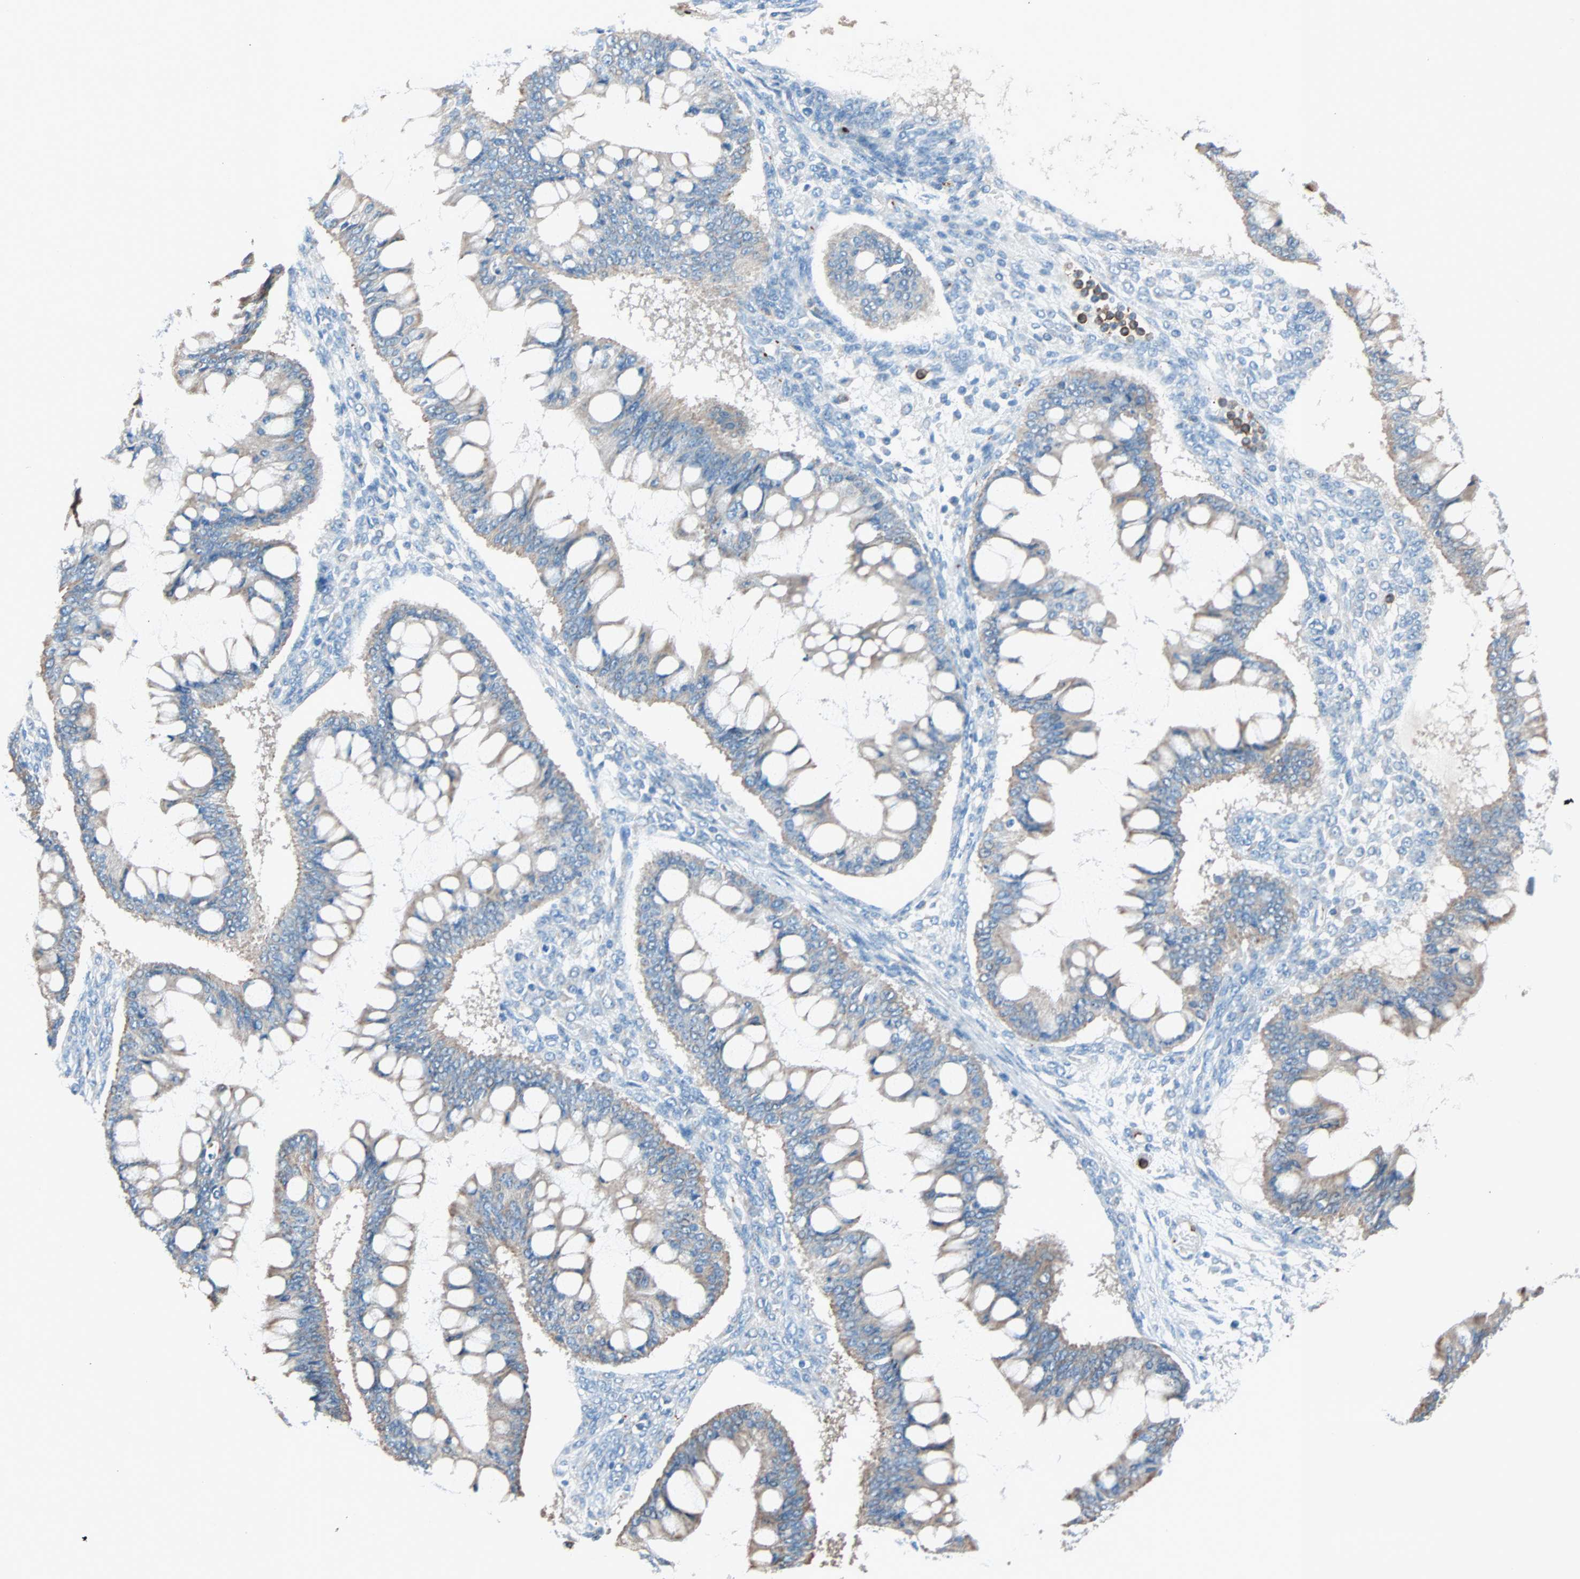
{"staining": {"intensity": "moderate", "quantity": ">75%", "location": "cytoplasmic/membranous"}, "tissue": "ovarian cancer", "cell_type": "Tumor cells", "image_type": "cancer", "snomed": [{"axis": "morphology", "description": "Cystadenocarcinoma, mucinous, NOS"}, {"axis": "topography", "description": "Ovary"}], "caption": "This is an image of IHC staining of ovarian mucinous cystadenocarcinoma, which shows moderate staining in the cytoplasmic/membranous of tumor cells.", "gene": "LY6G6F", "patient": {"sex": "female", "age": 73}}